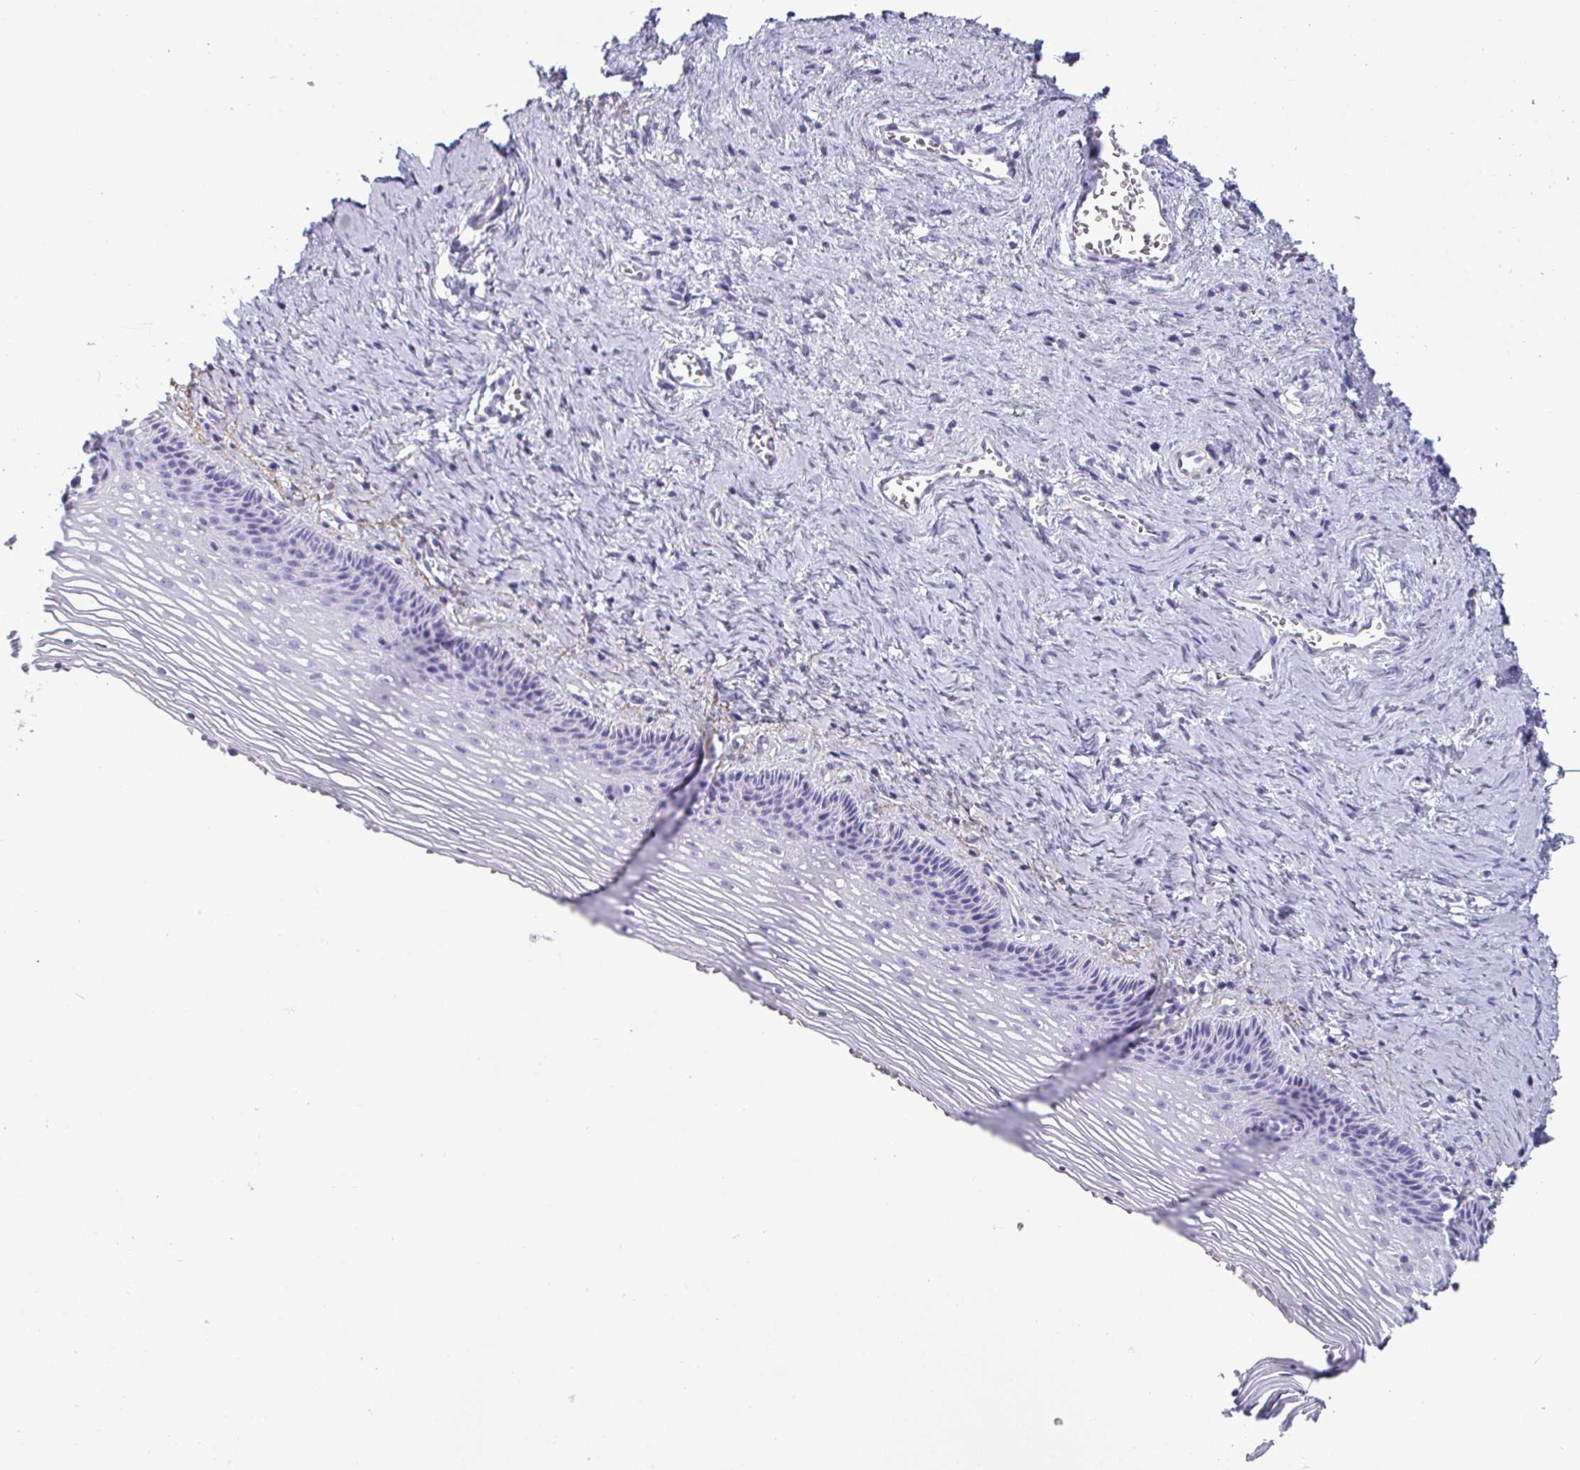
{"staining": {"intensity": "negative", "quantity": "none", "location": "none"}, "tissue": "vagina", "cell_type": "Squamous epithelial cells", "image_type": "normal", "snomed": [{"axis": "morphology", "description": "Normal tissue, NOS"}, {"axis": "topography", "description": "Vagina"}, {"axis": "topography", "description": "Cervix"}], "caption": "The histopathology image shows no staining of squamous epithelial cells in benign vagina. (Brightfield microscopy of DAB (3,3'-diaminobenzidine) immunohistochemistry (IHC) at high magnification).", "gene": "CREG2", "patient": {"sex": "female", "age": 37}}